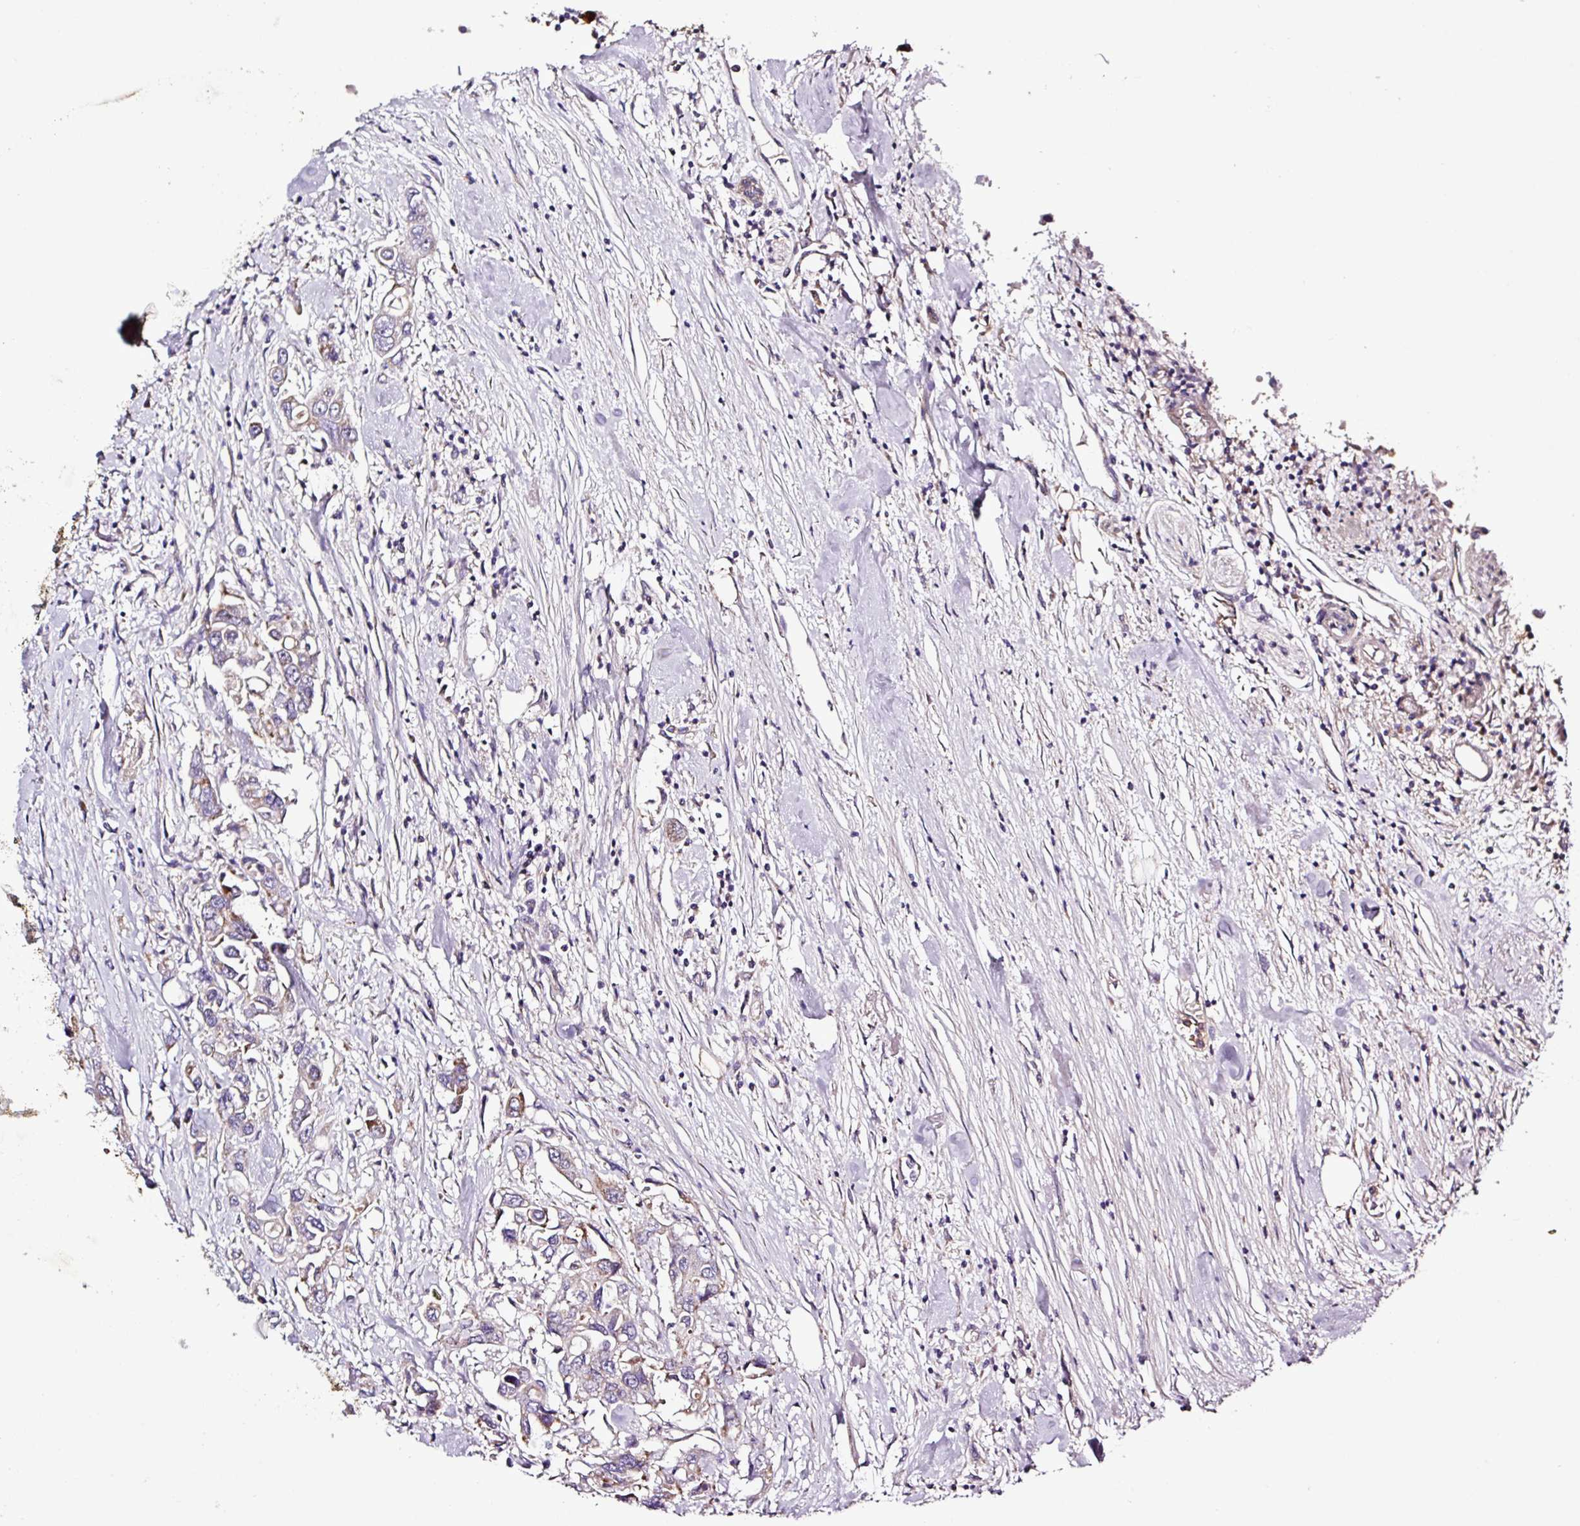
{"staining": {"intensity": "weak", "quantity": "<25%", "location": "cytoplasmic/membranous"}, "tissue": "colorectal cancer", "cell_type": "Tumor cells", "image_type": "cancer", "snomed": [{"axis": "morphology", "description": "Adenocarcinoma, NOS"}, {"axis": "topography", "description": "Colon"}], "caption": "Protein analysis of colorectal cancer displays no significant staining in tumor cells. (Immunohistochemistry (ihc), brightfield microscopy, high magnification).", "gene": "CWH43", "patient": {"sex": "male", "age": 77}}